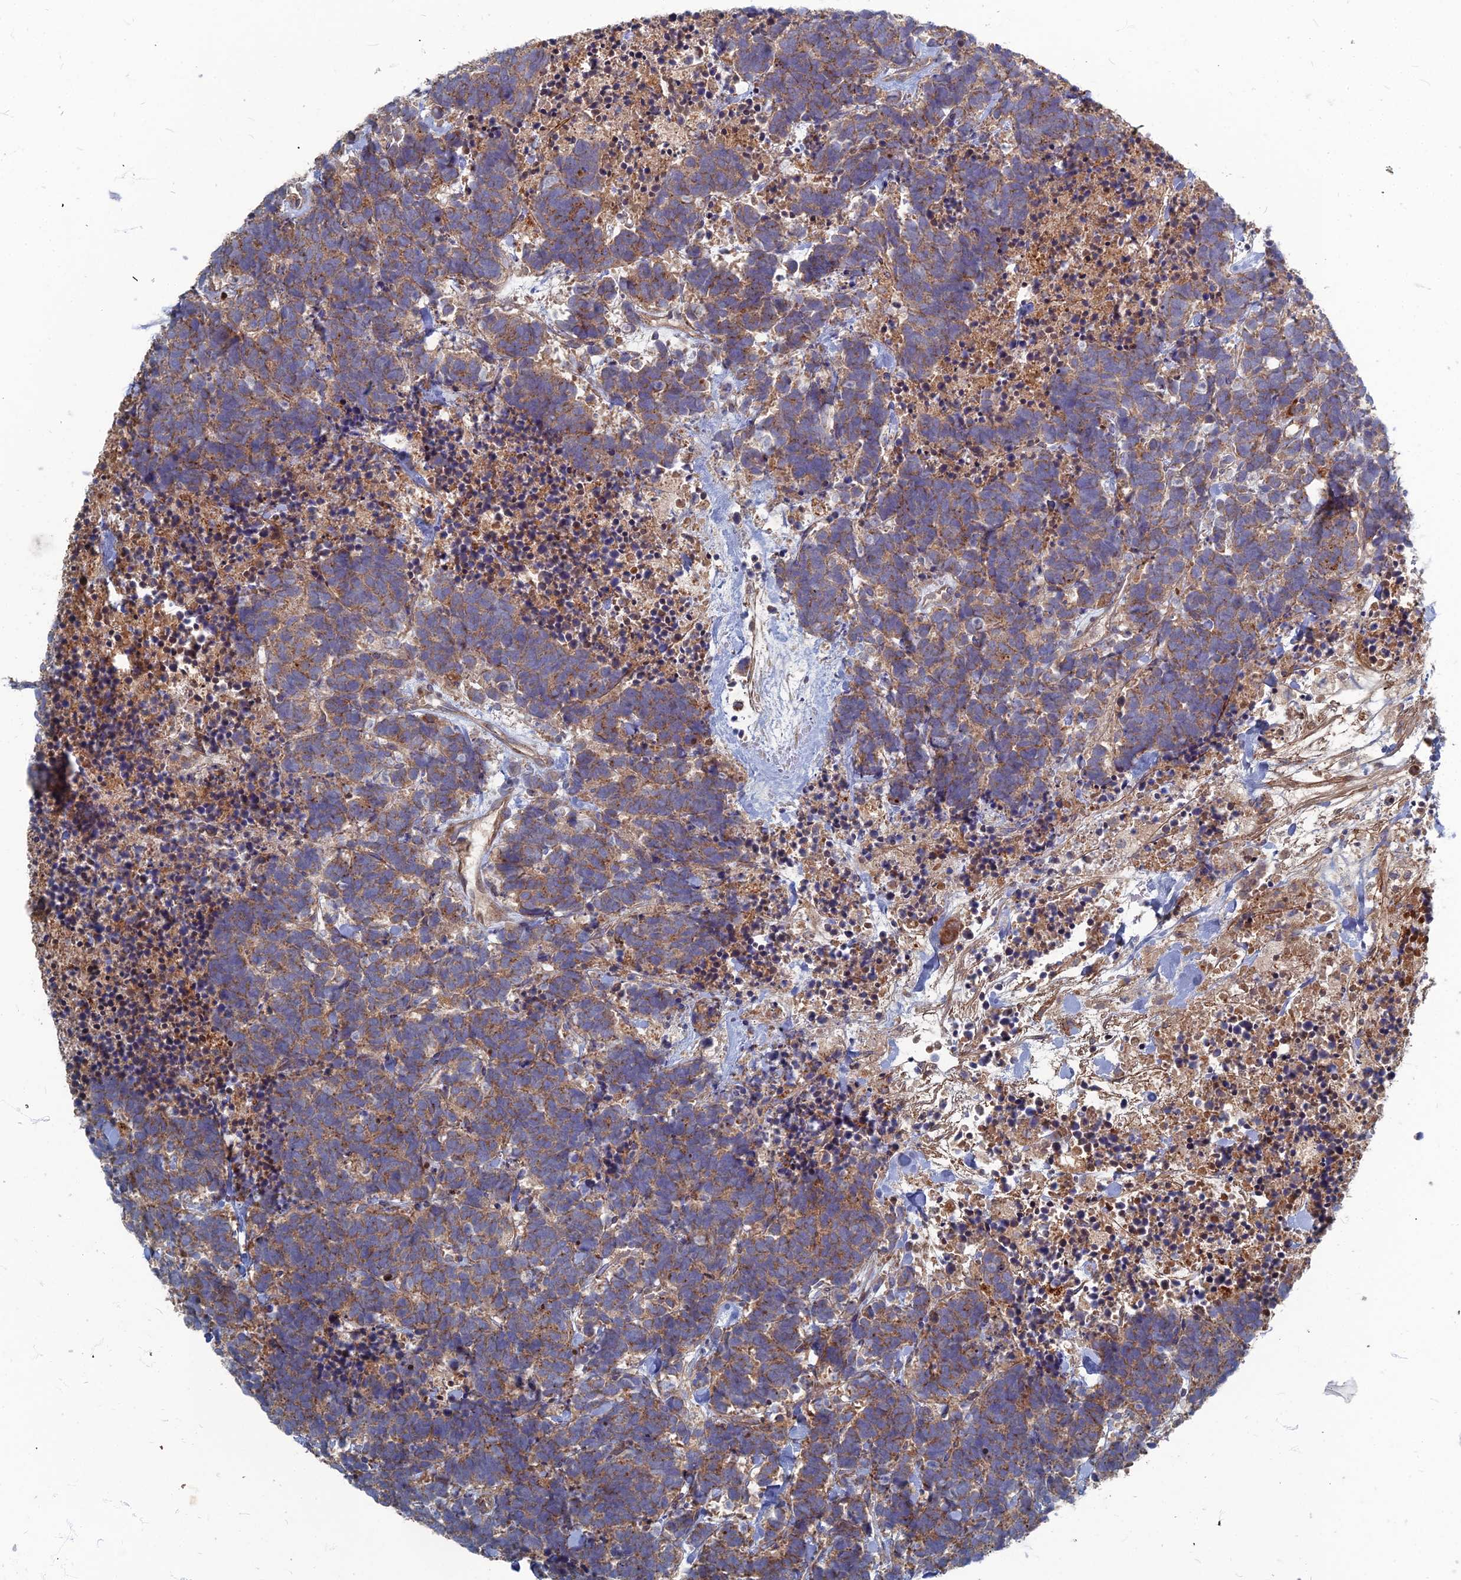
{"staining": {"intensity": "moderate", "quantity": "25%-75%", "location": "cytoplasmic/membranous"}, "tissue": "carcinoid", "cell_type": "Tumor cells", "image_type": "cancer", "snomed": [{"axis": "morphology", "description": "Carcinoma, NOS"}, {"axis": "morphology", "description": "Carcinoid, malignant, NOS"}, {"axis": "topography", "description": "Prostate"}], "caption": "Carcinoid stained with a protein marker displays moderate staining in tumor cells.", "gene": "PPCDC", "patient": {"sex": "male", "age": 57}}